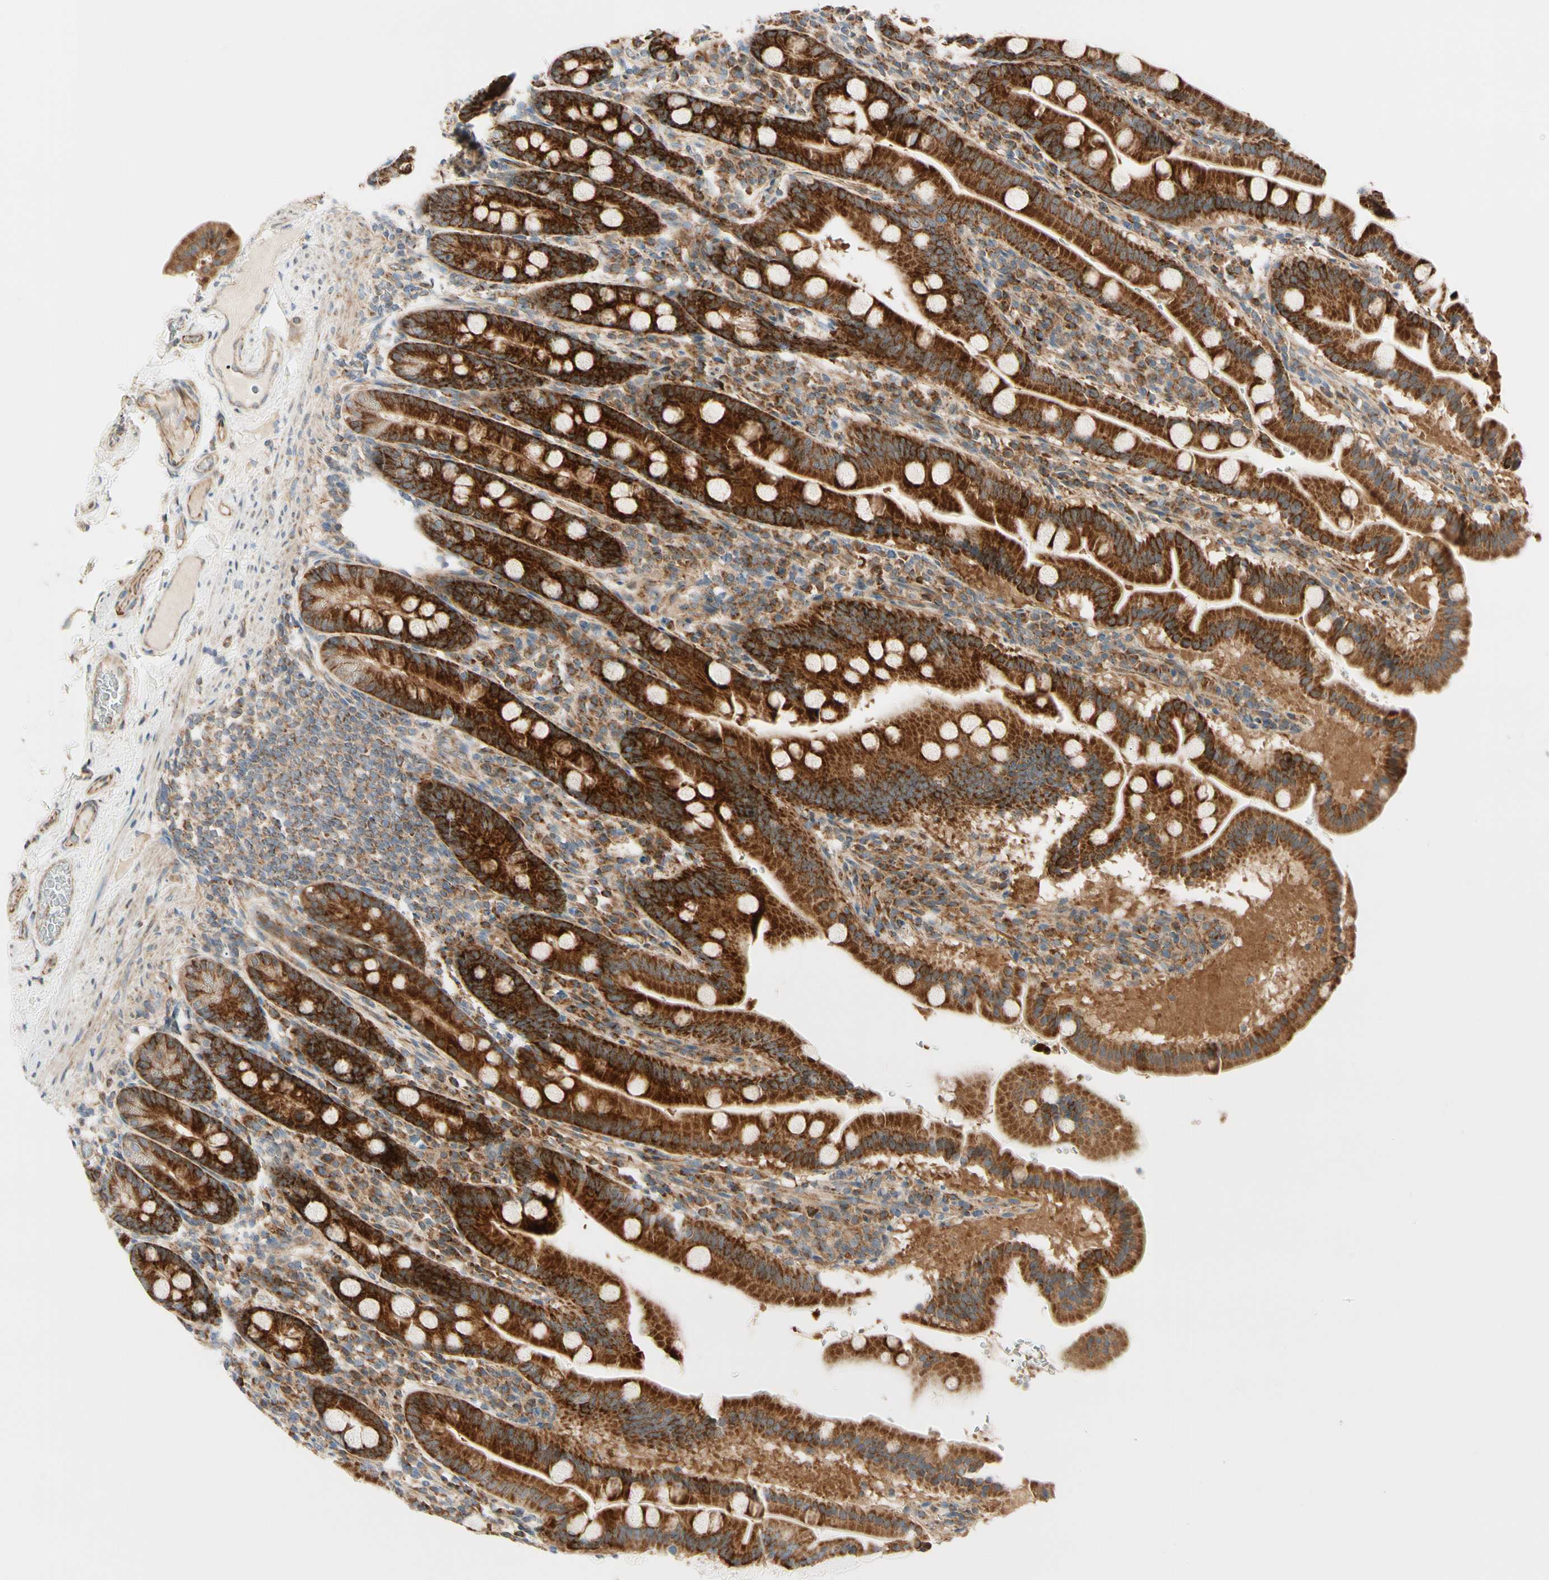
{"staining": {"intensity": "strong", "quantity": ">75%", "location": "cytoplasmic/membranous"}, "tissue": "duodenum", "cell_type": "Glandular cells", "image_type": "normal", "snomed": [{"axis": "morphology", "description": "Normal tissue, NOS"}, {"axis": "topography", "description": "Duodenum"}], "caption": "A brown stain shows strong cytoplasmic/membranous expression of a protein in glandular cells of benign duodenum. The protein is stained brown, and the nuclei are stained in blue (DAB IHC with brightfield microscopy, high magnification).", "gene": "TBC1D10A", "patient": {"sex": "male", "age": 50}}